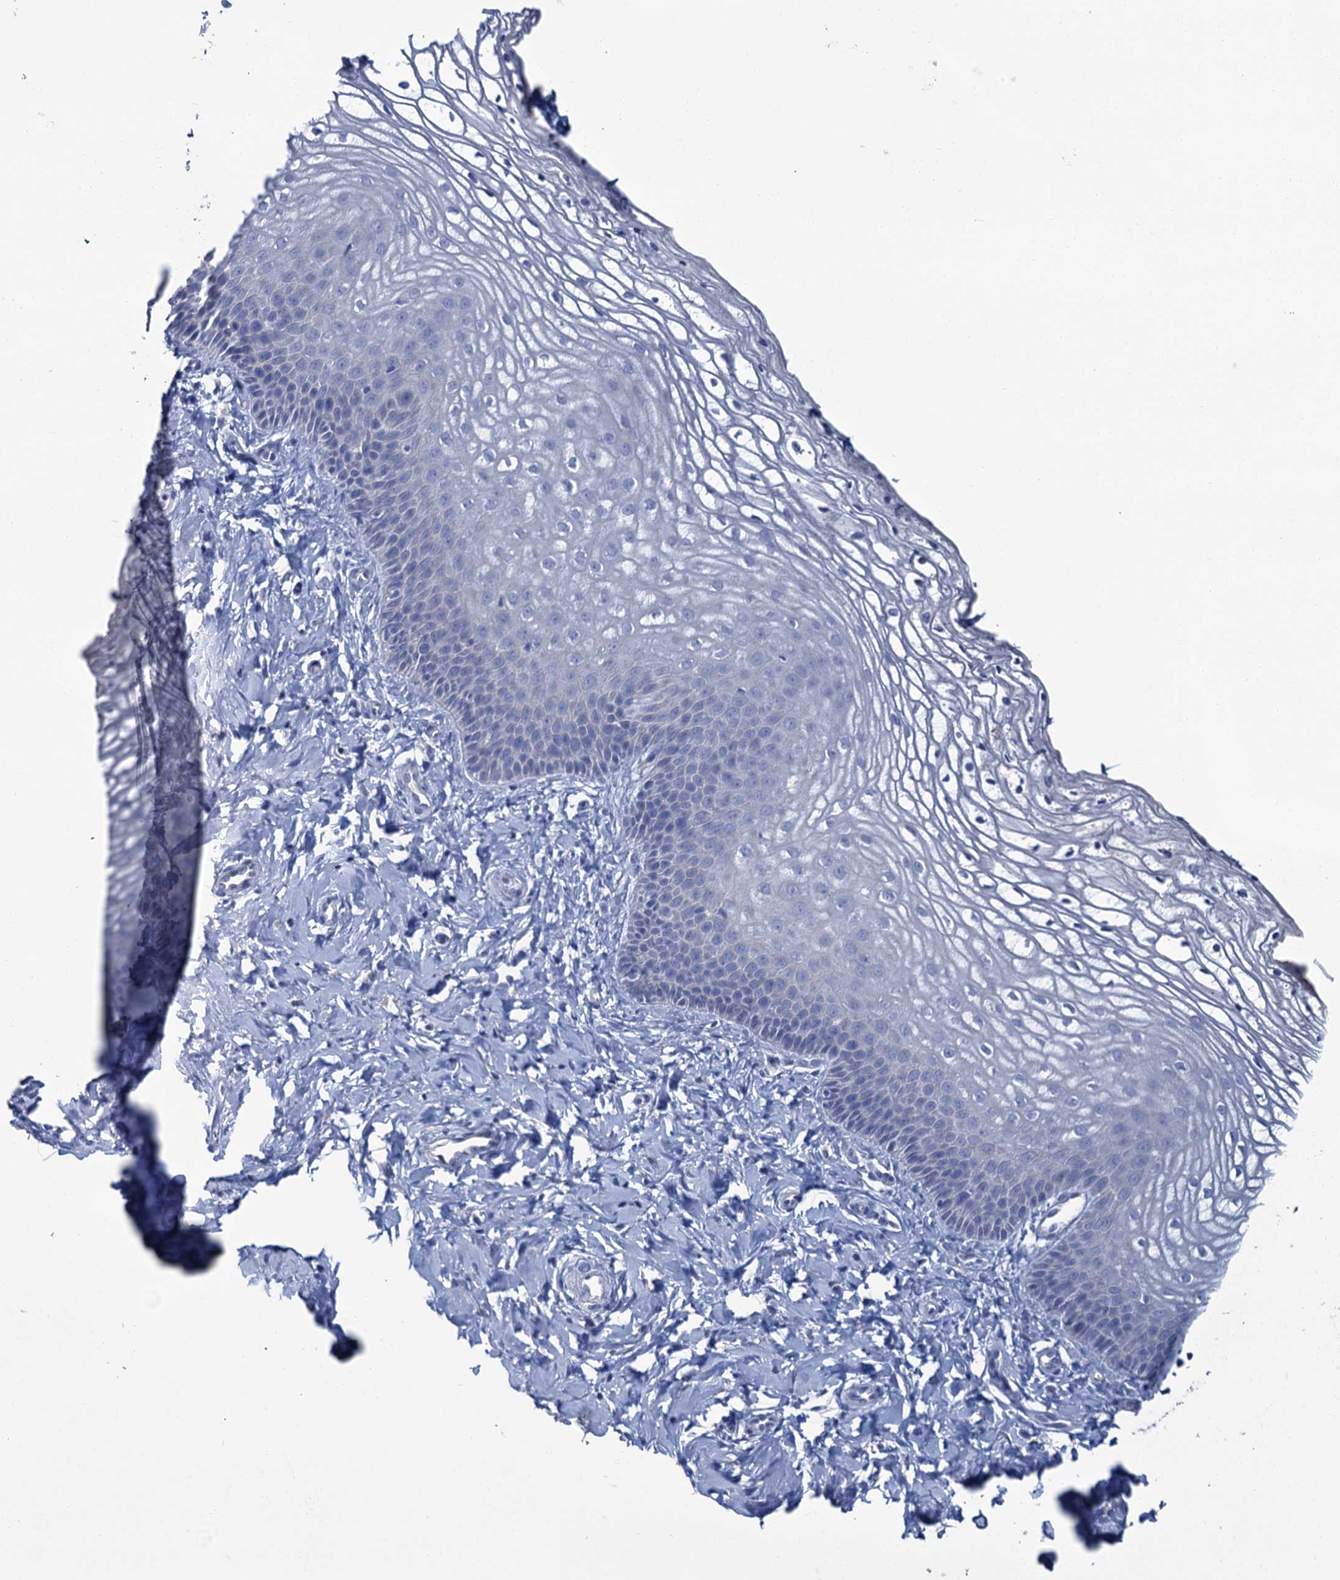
{"staining": {"intensity": "negative", "quantity": "none", "location": "none"}, "tissue": "vagina", "cell_type": "Squamous epithelial cells", "image_type": "normal", "snomed": [{"axis": "morphology", "description": "Normal tissue, NOS"}, {"axis": "topography", "description": "Vagina"}, {"axis": "topography", "description": "Cervix"}], "caption": "IHC histopathology image of normal vagina stained for a protein (brown), which shows no positivity in squamous epithelial cells. (Stains: DAB immunohistochemistry (IHC) with hematoxylin counter stain, Microscopy: brightfield microscopy at high magnification).", "gene": "SNCB", "patient": {"sex": "female", "age": 40}}